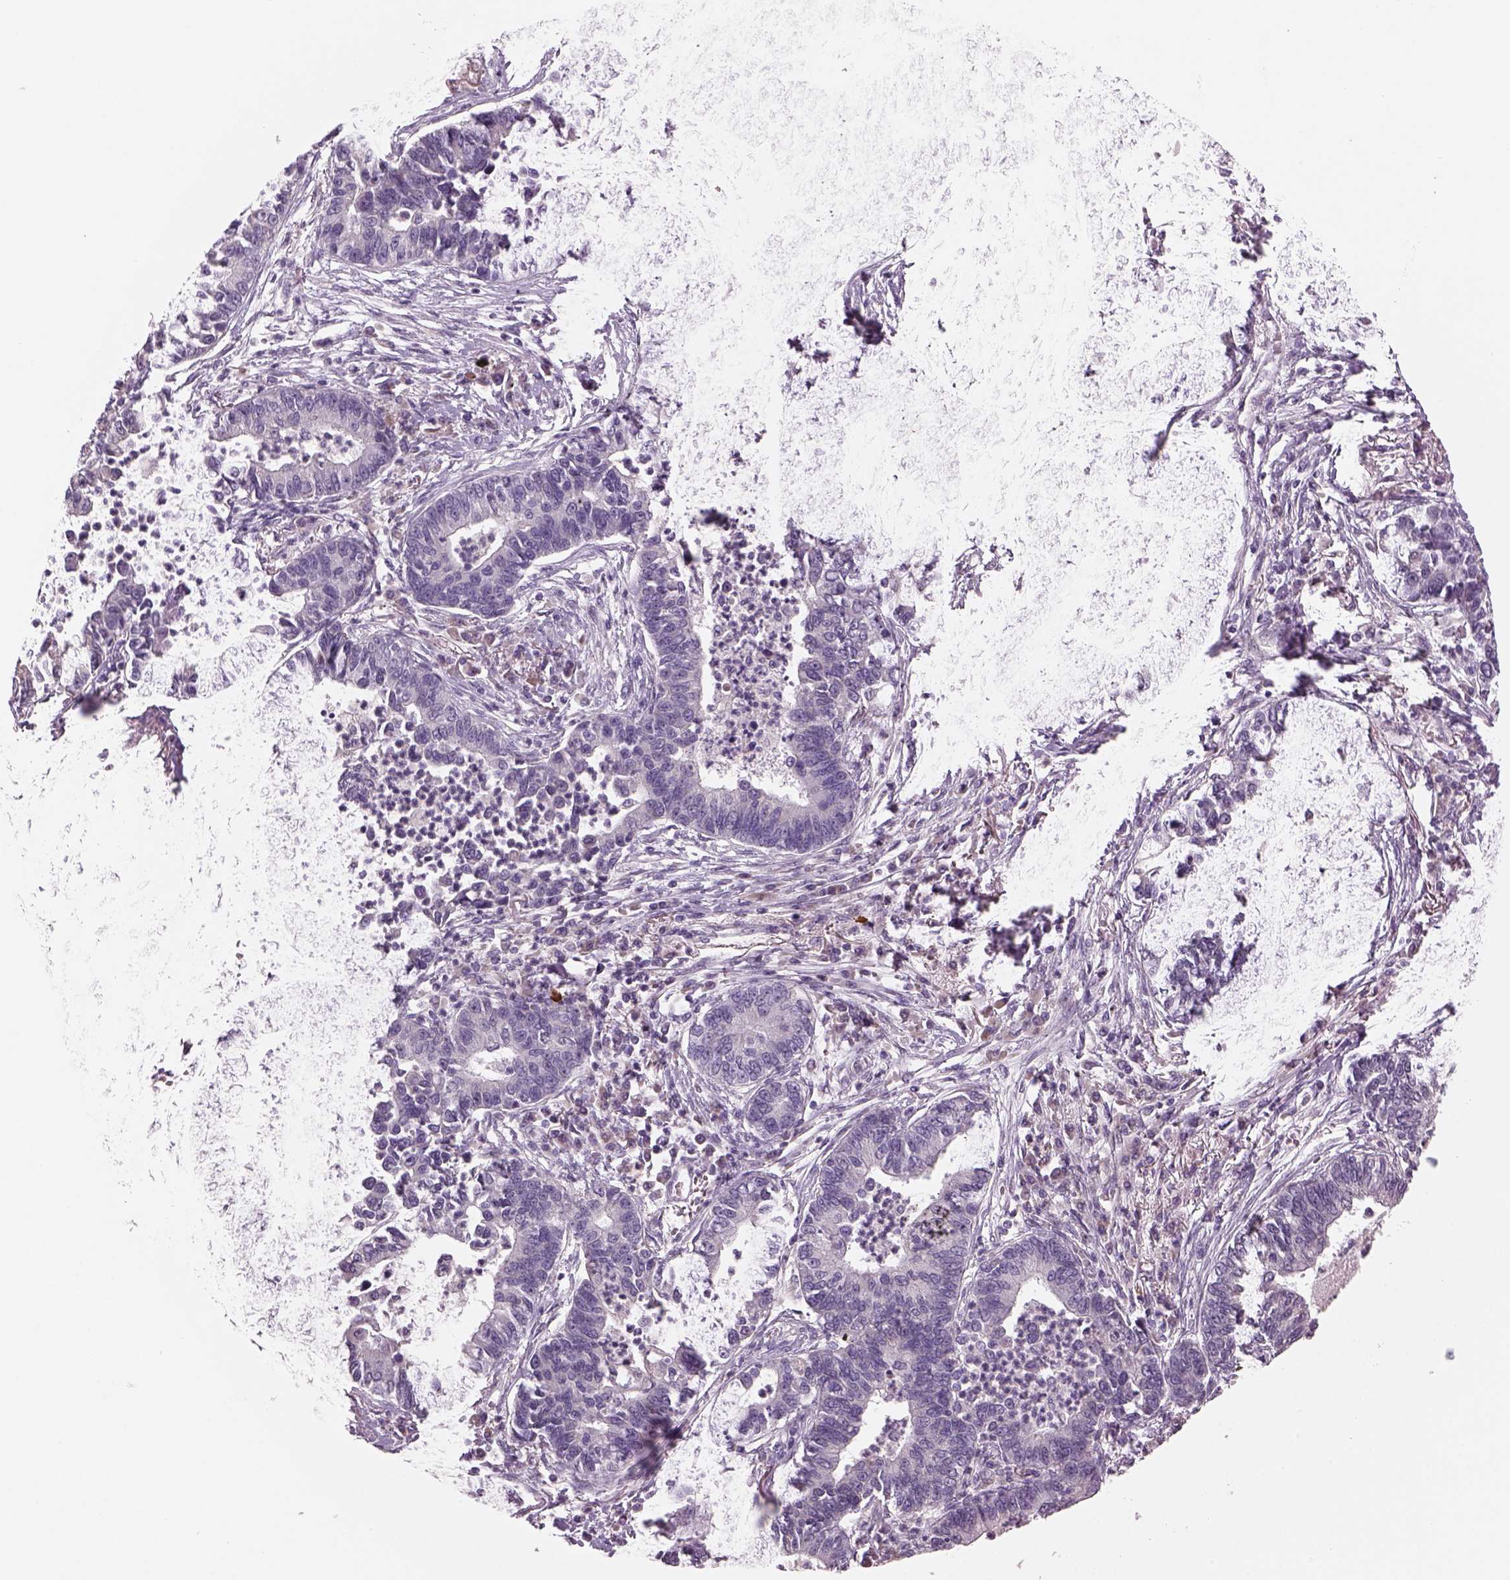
{"staining": {"intensity": "negative", "quantity": "none", "location": "none"}, "tissue": "lung cancer", "cell_type": "Tumor cells", "image_type": "cancer", "snomed": [{"axis": "morphology", "description": "Adenocarcinoma, NOS"}, {"axis": "topography", "description": "Lung"}], "caption": "The image shows no staining of tumor cells in adenocarcinoma (lung).", "gene": "PENK", "patient": {"sex": "female", "age": 57}}